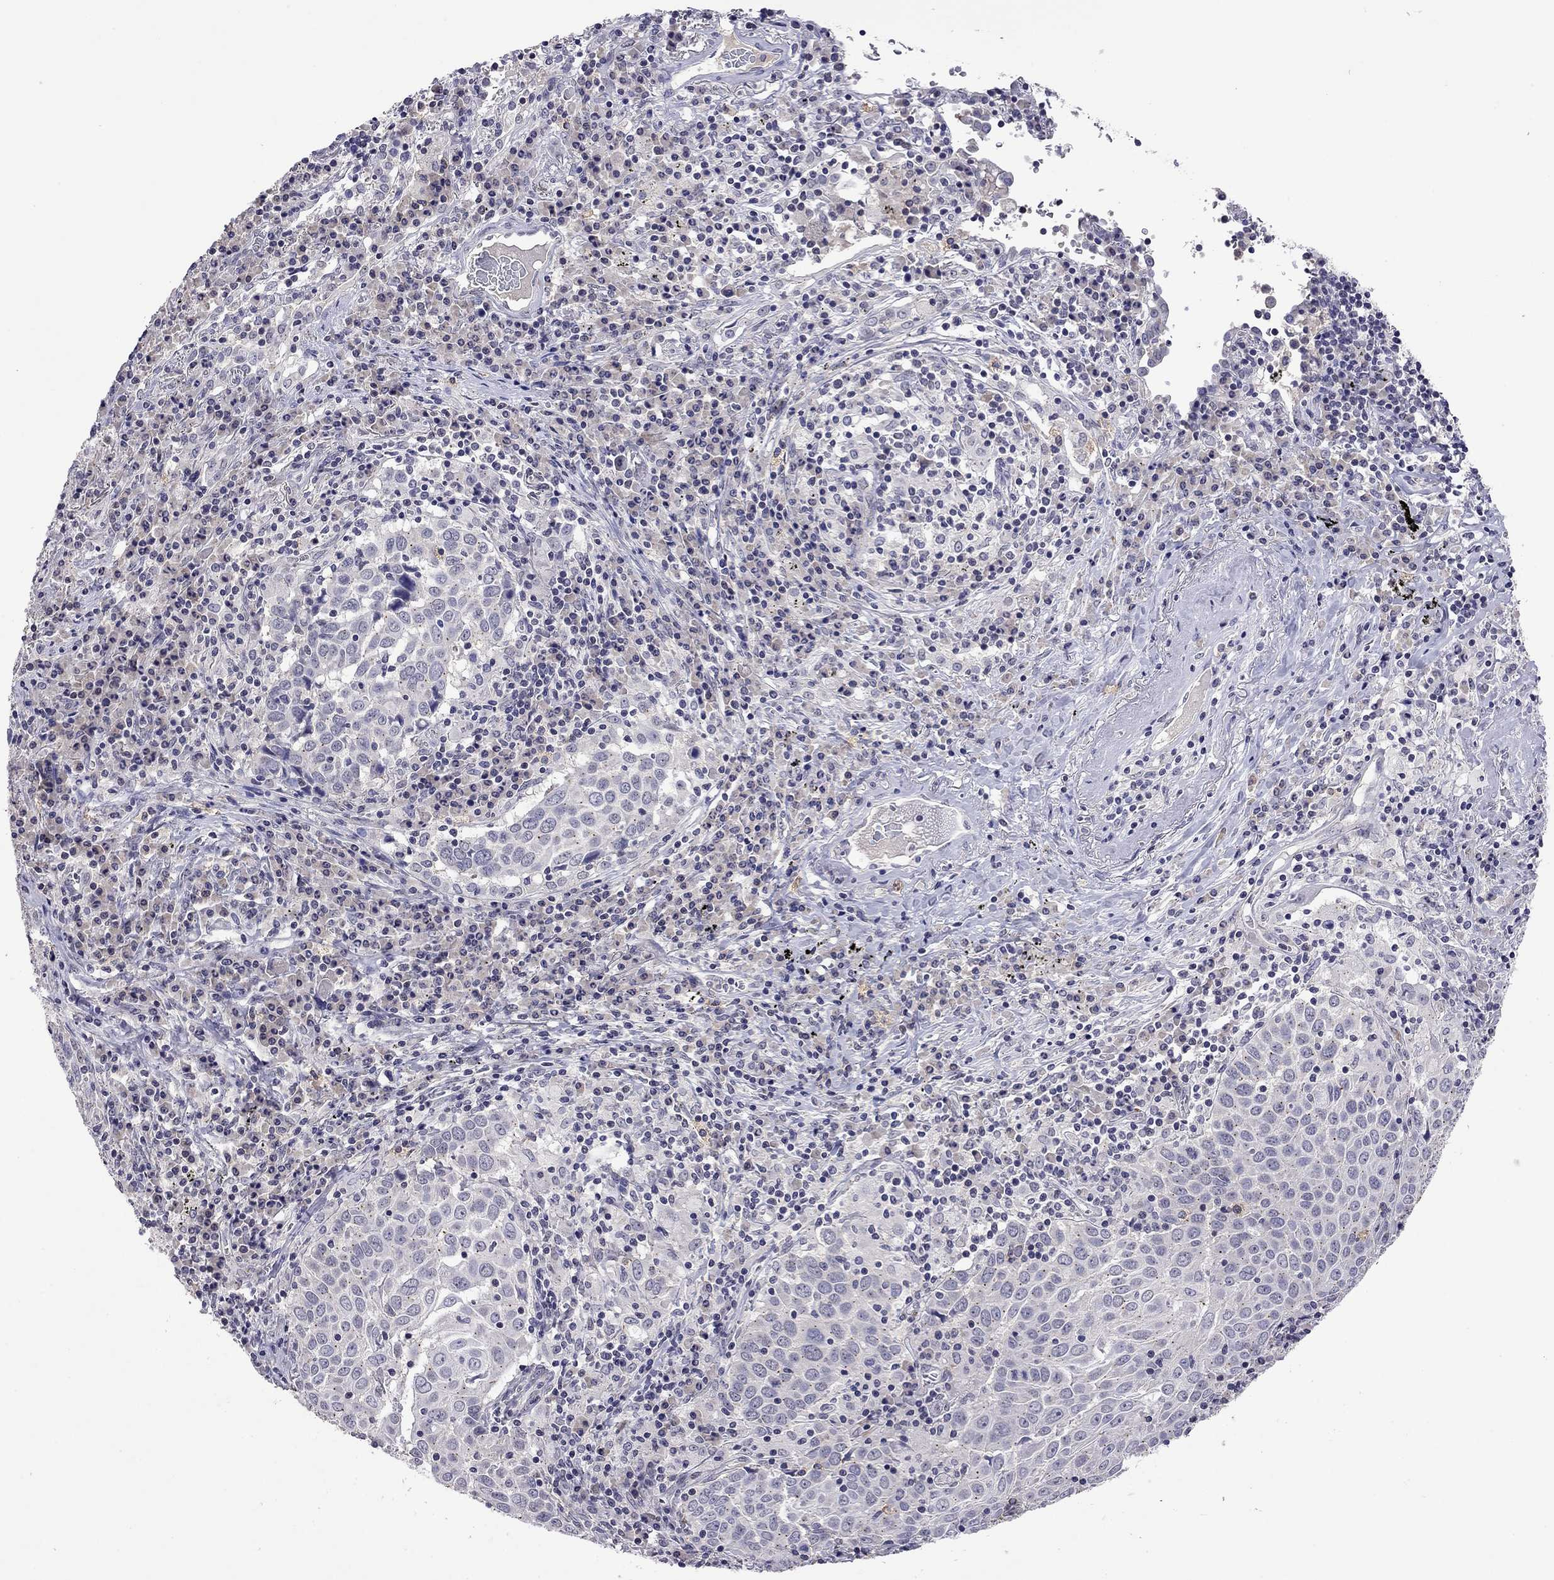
{"staining": {"intensity": "negative", "quantity": "none", "location": "none"}, "tissue": "lung cancer", "cell_type": "Tumor cells", "image_type": "cancer", "snomed": [{"axis": "morphology", "description": "Squamous cell carcinoma, NOS"}, {"axis": "topography", "description": "Lung"}], "caption": "Tumor cells are negative for protein expression in human lung cancer. (DAB (3,3'-diaminobenzidine) immunohistochemistry (IHC) visualized using brightfield microscopy, high magnification).", "gene": "WNK3", "patient": {"sex": "male", "age": 57}}